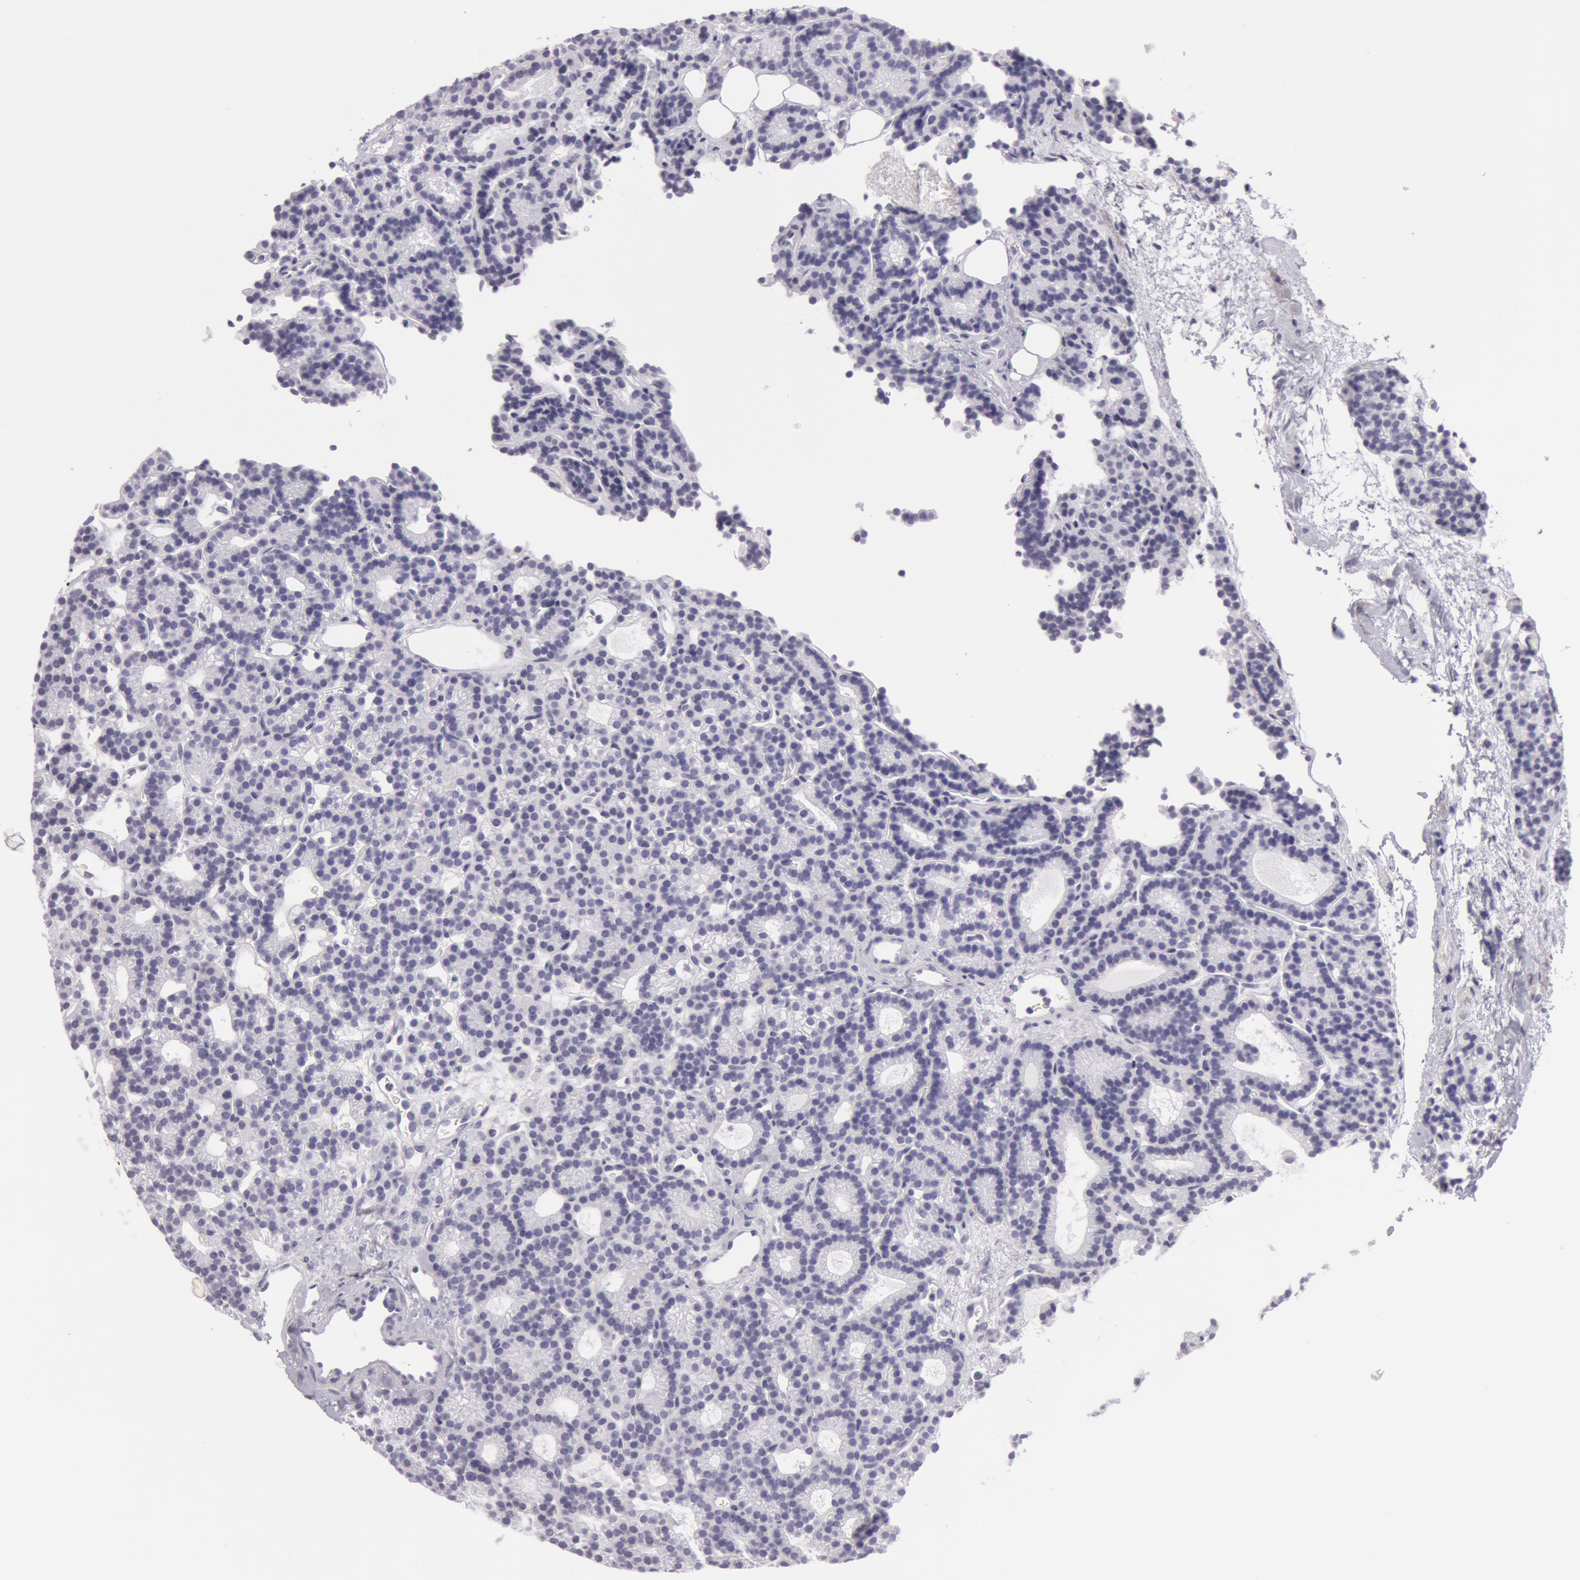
{"staining": {"intensity": "negative", "quantity": "none", "location": "none"}, "tissue": "parathyroid gland", "cell_type": "Glandular cells", "image_type": "normal", "snomed": [{"axis": "morphology", "description": "Normal tissue, NOS"}, {"axis": "topography", "description": "Parathyroid gland"}], "caption": "Glandular cells are negative for protein expression in normal human parathyroid gland. (DAB immunohistochemistry (IHC), high magnification).", "gene": "AMACR", "patient": {"sex": "male", "age": 85}}